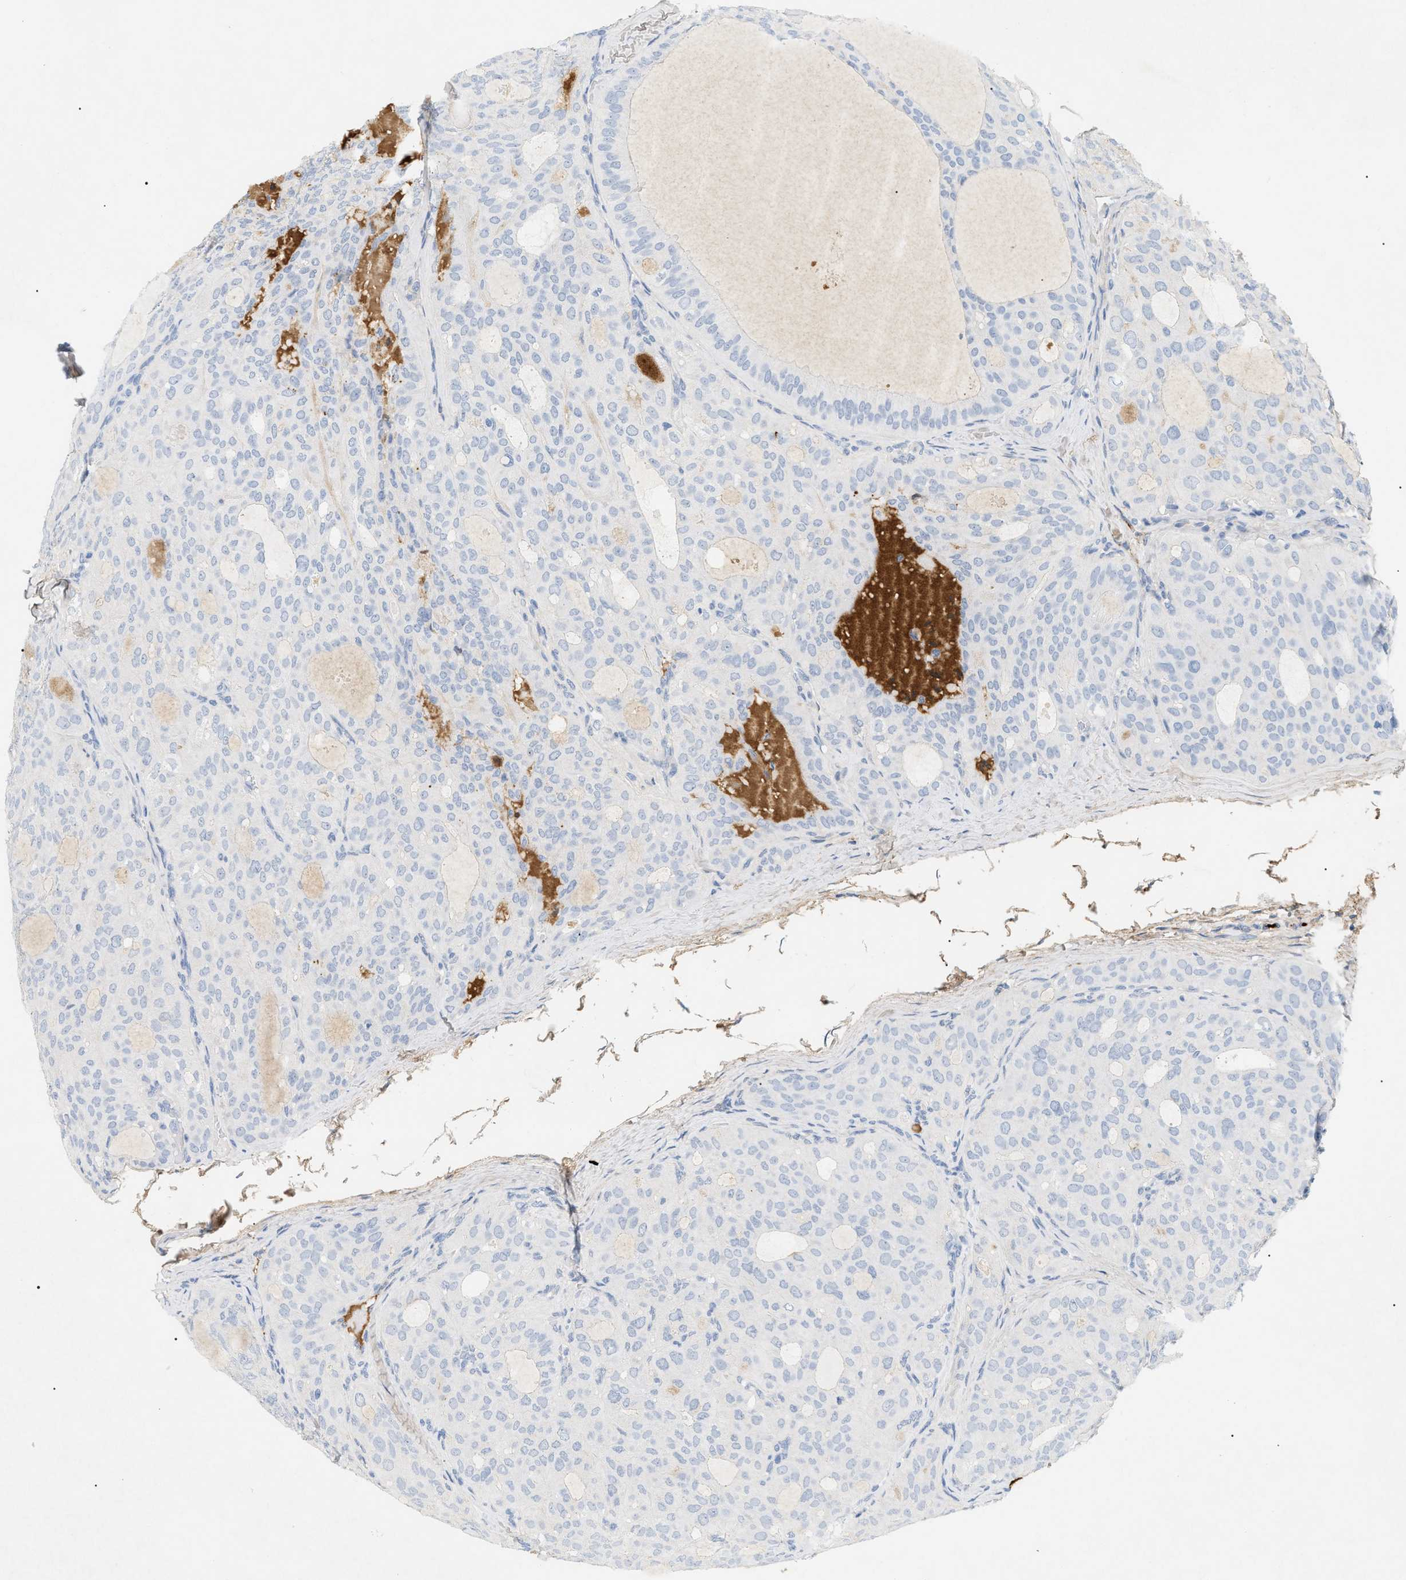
{"staining": {"intensity": "negative", "quantity": "none", "location": "none"}, "tissue": "thyroid cancer", "cell_type": "Tumor cells", "image_type": "cancer", "snomed": [{"axis": "morphology", "description": "Follicular adenoma carcinoma, NOS"}, {"axis": "topography", "description": "Thyroid gland"}], "caption": "This is an immunohistochemistry photomicrograph of thyroid cancer. There is no staining in tumor cells.", "gene": "CFH", "patient": {"sex": "male", "age": 75}}